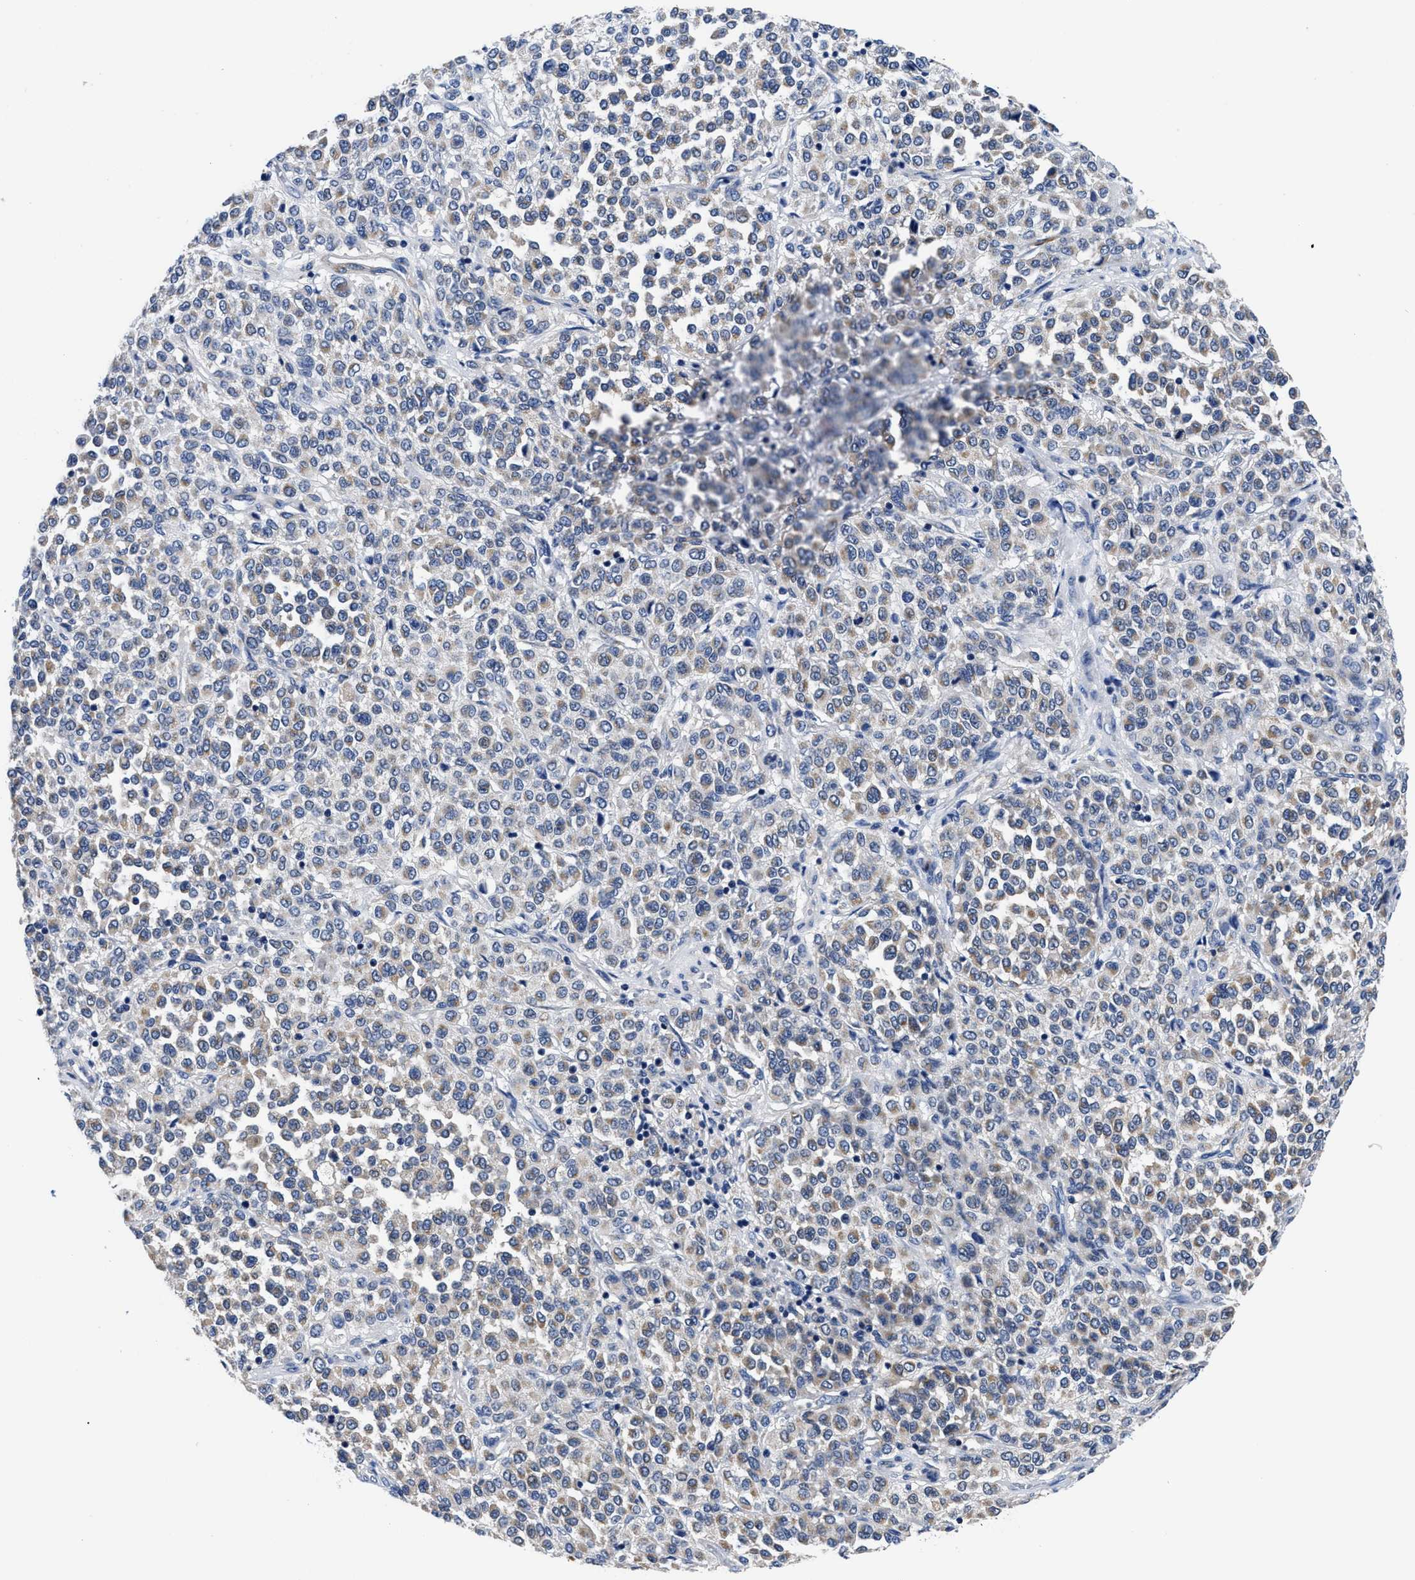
{"staining": {"intensity": "weak", "quantity": ">75%", "location": "cytoplasmic/membranous"}, "tissue": "melanoma", "cell_type": "Tumor cells", "image_type": "cancer", "snomed": [{"axis": "morphology", "description": "Malignant melanoma, Metastatic site"}, {"axis": "topography", "description": "Pancreas"}], "caption": "This is a photomicrograph of immunohistochemistry staining of malignant melanoma (metastatic site), which shows weak expression in the cytoplasmic/membranous of tumor cells.", "gene": "SLC35F1", "patient": {"sex": "female", "age": 30}}